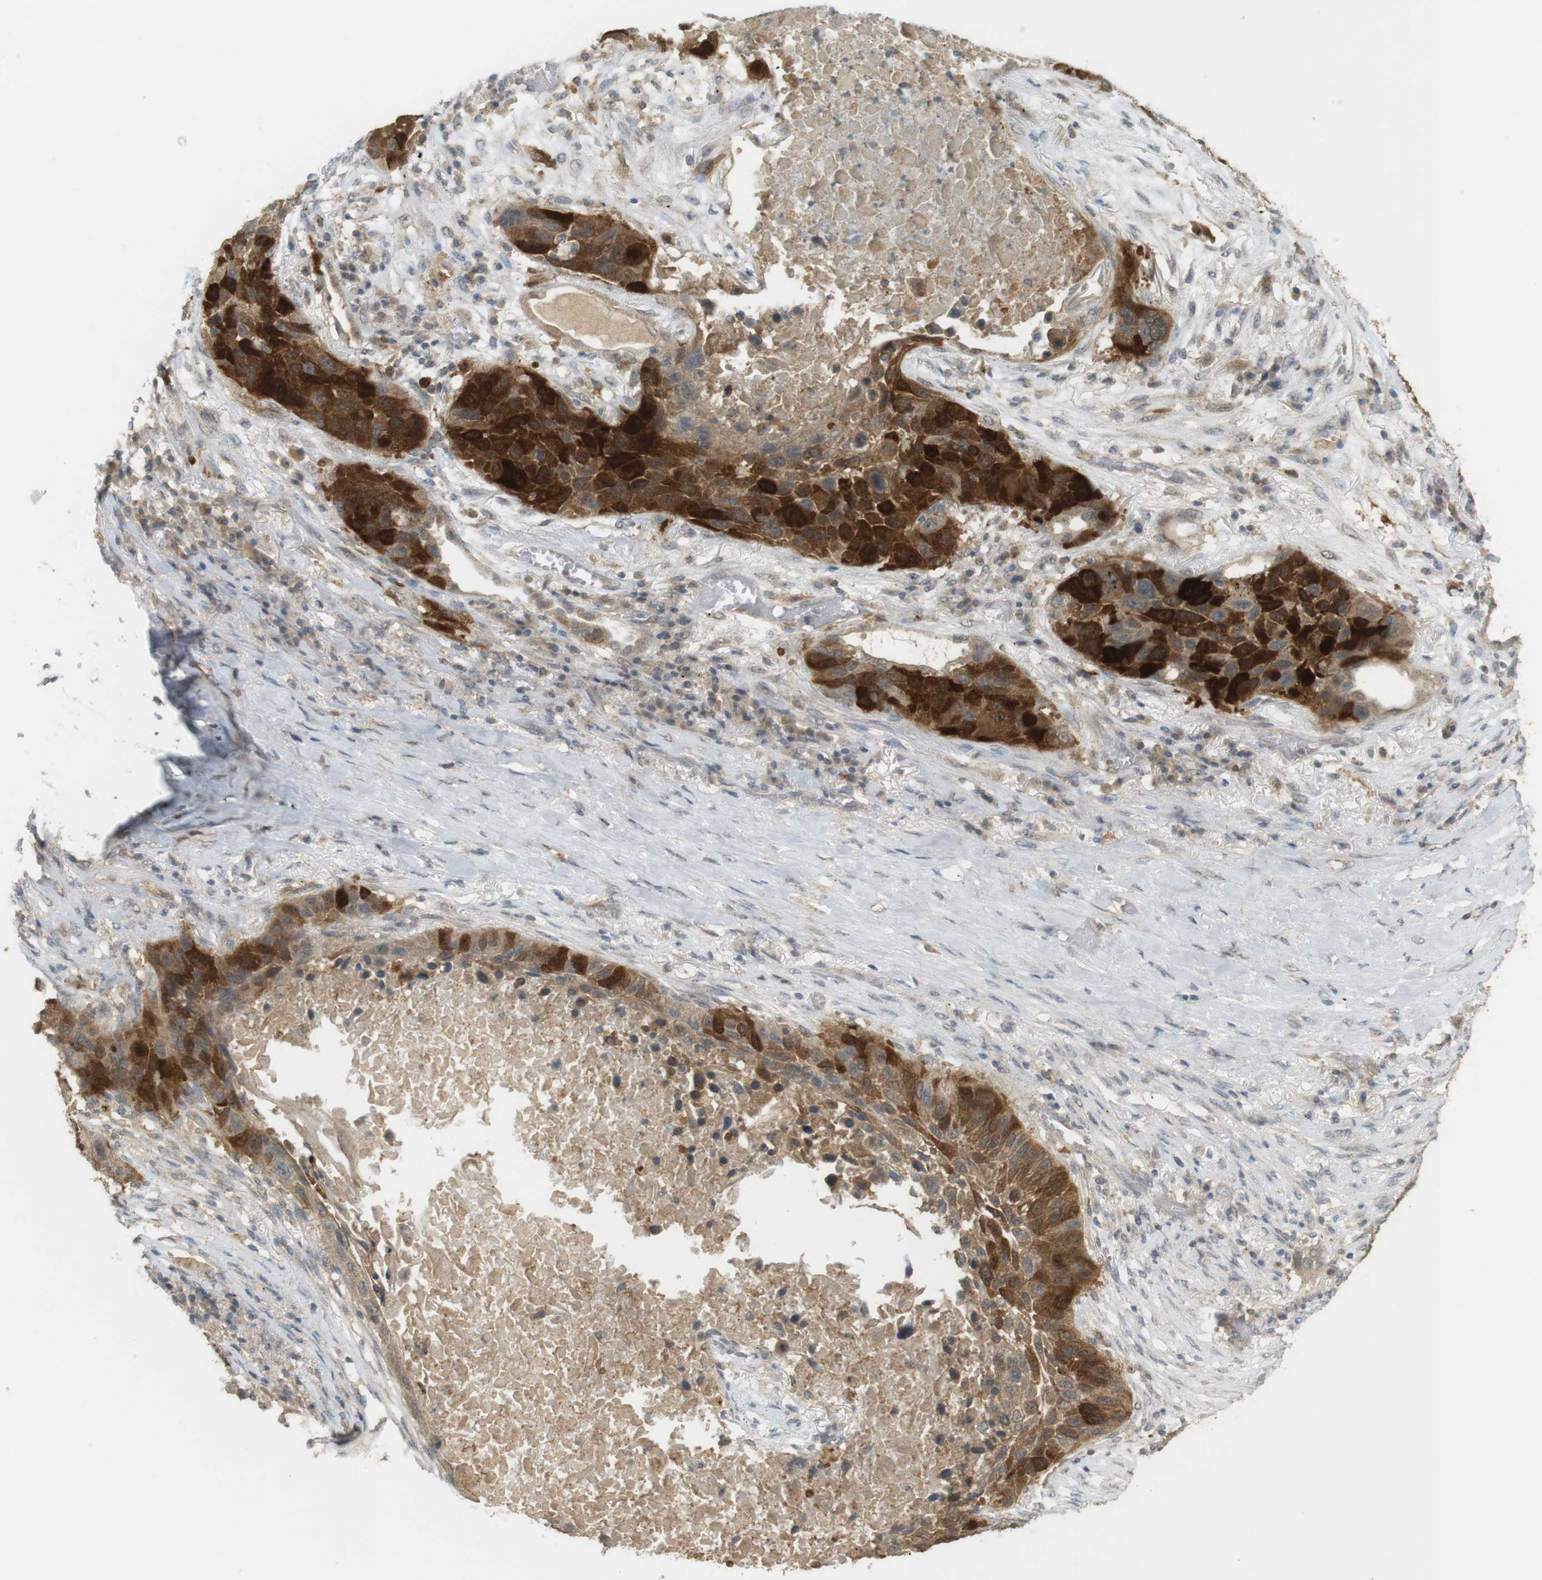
{"staining": {"intensity": "strong", "quantity": ">75%", "location": "cytoplasmic/membranous"}, "tissue": "lung cancer", "cell_type": "Tumor cells", "image_type": "cancer", "snomed": [{"axis": "morphology", "description": "Squamous cell carcinoma, NOS"}, {"axis": "topography", "description": "Lung"}], "caption": "Strong cytoplasmic/membranous protein expression is seen in approximately >75% of tumor cells in lung cancer (squamous cell carcinoma).", "gene": "TTK", "patient": {"sex": "male", "age": 57}}